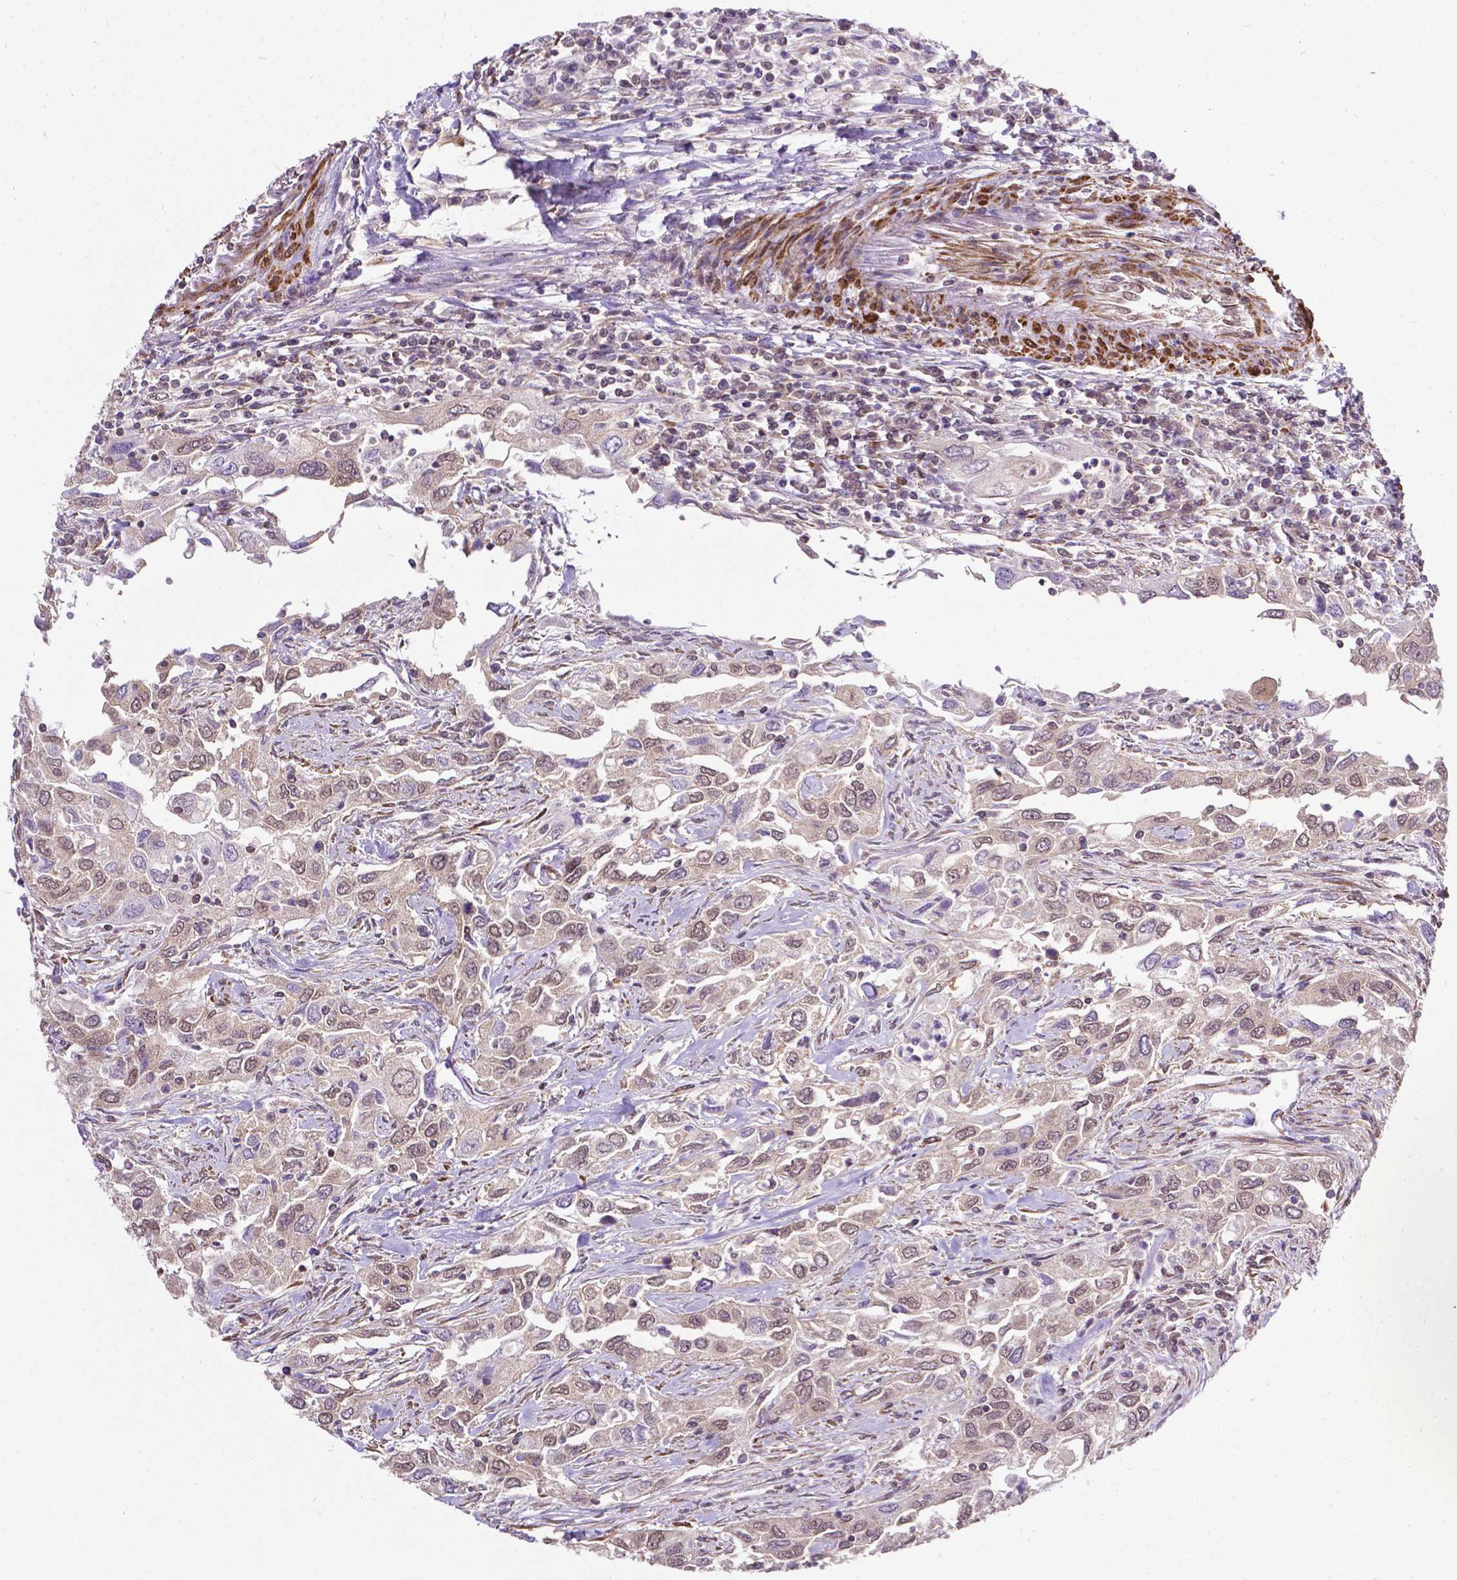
{"staining": {"intensity": "weak", "quantity": "25%-75%", "location": "cytoplasmic/membranous,nuclear"}, "tissue": "urothelial cancer", "cell_type": "Tumor cells", "image_type": "cancer", "snomed": [{"axis": "morphology", "description": "Urothelial carcinoma, High grade"}, {"axis": "topography", "description": "Urinary bladder"}], "caption": "The immunohistochemical stain highlights weak cytoplasmic/membranous and nuclear positivity in tumor cells of urothelial carcinoma (high-grade) tissue.", "gene": "OTUB1", "patient": {"sex": "male", "age": 76}}